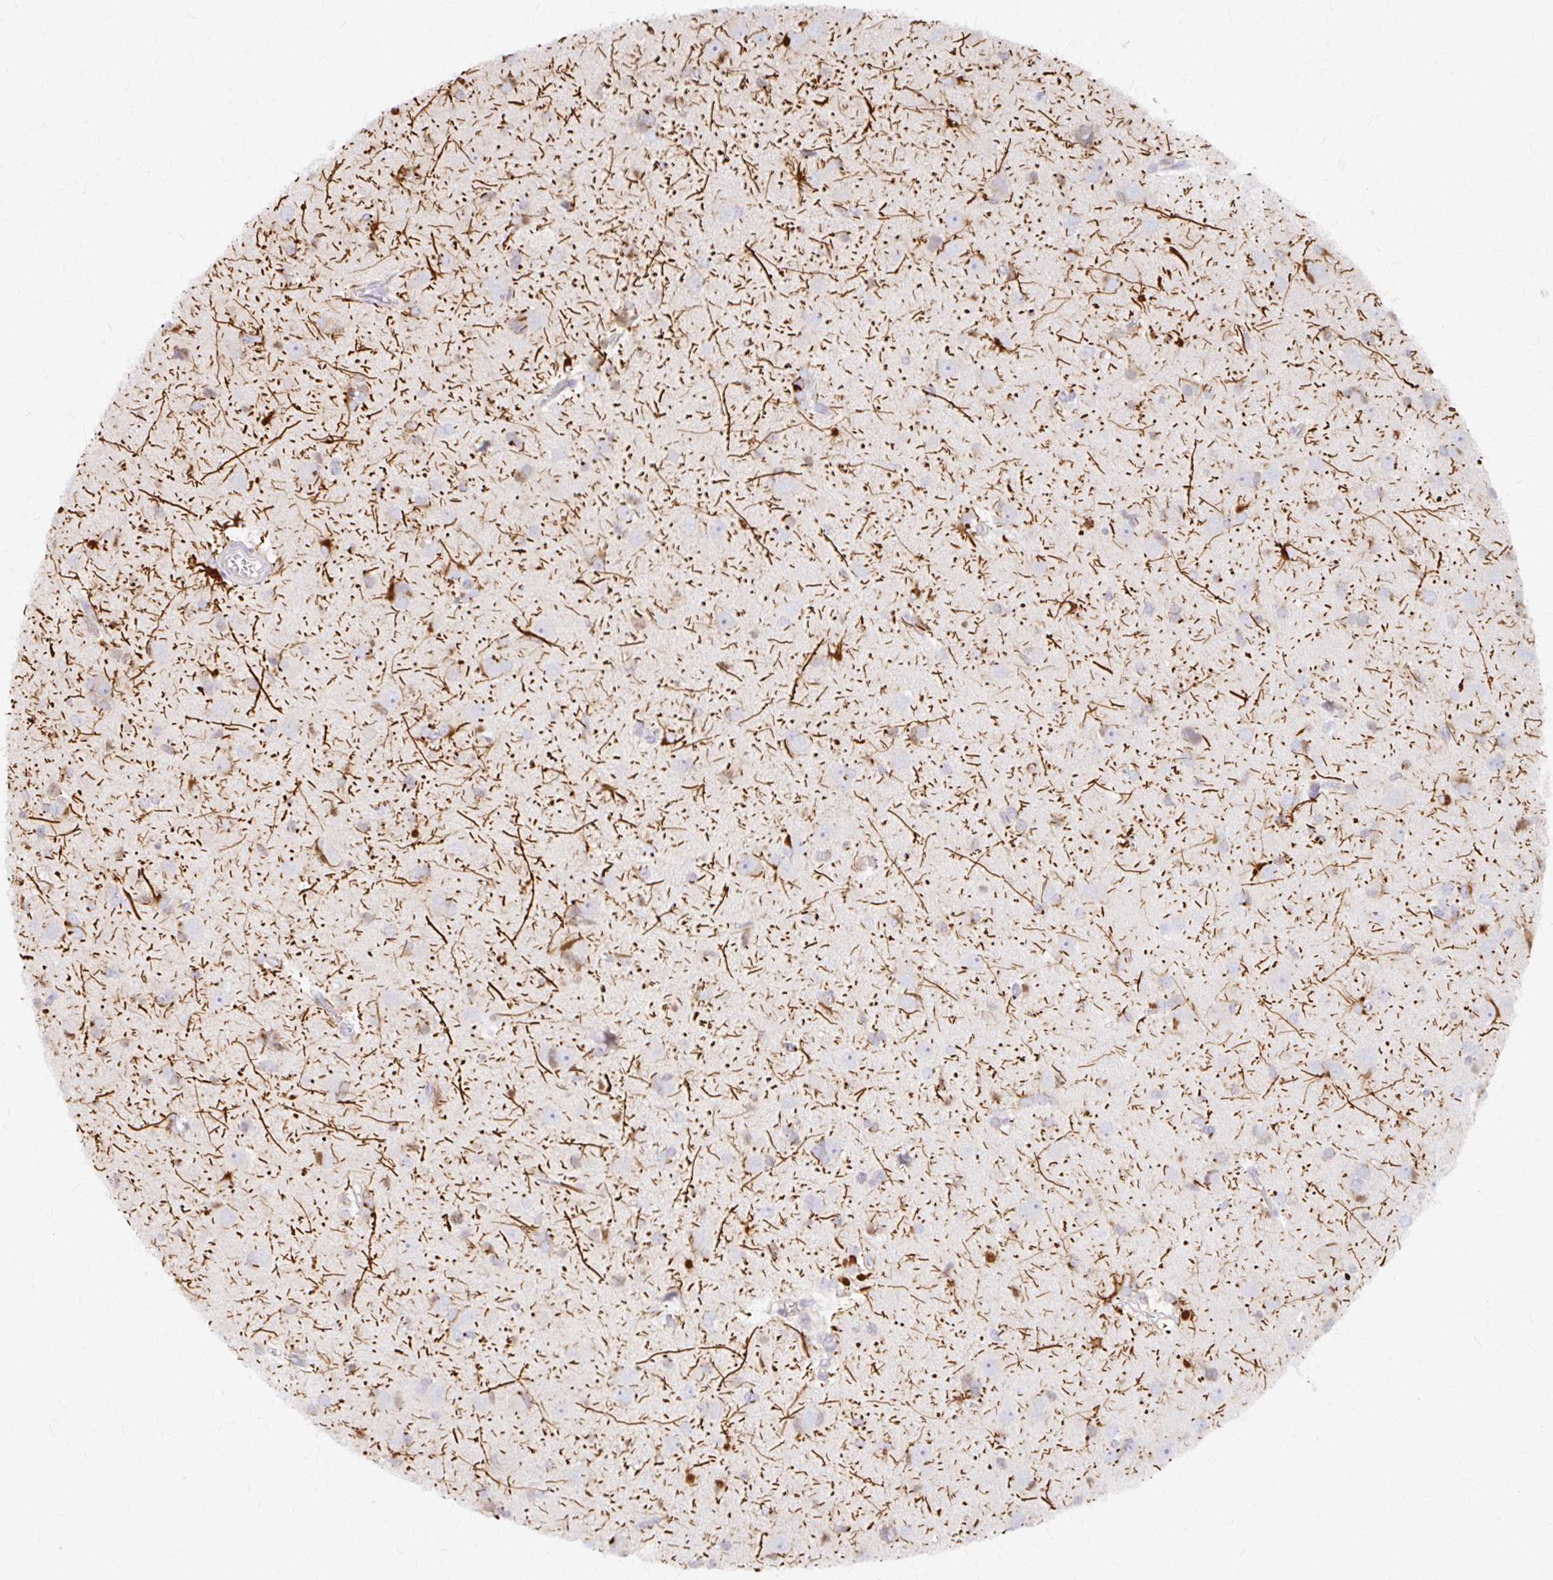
{"staining": {"intensity": "weak", "quantity": "<25%", "location": "cytoplasmic/membranous"}, "tissue": "glioma", "cell_type": "Tumor cells", "image_type": "cancer", "snomed": [{"axis": "morphology", "description": "Glioma, malignant, High grade"}, {"axis": "topography", "description": "Brain"}], "caption": "Immunohistochemistry micrograph of neoplastic tissue: malignant glioma (high-grade) stained with DAB shows no significant protein staining in tumor cells. (Brightfield microscopy of DAB (3,3'-diaminobenzidine) immunohistochemistry at high magnification).", "gene": "ARHGAP35", "patient": {"sex": "male", "age": 23}}